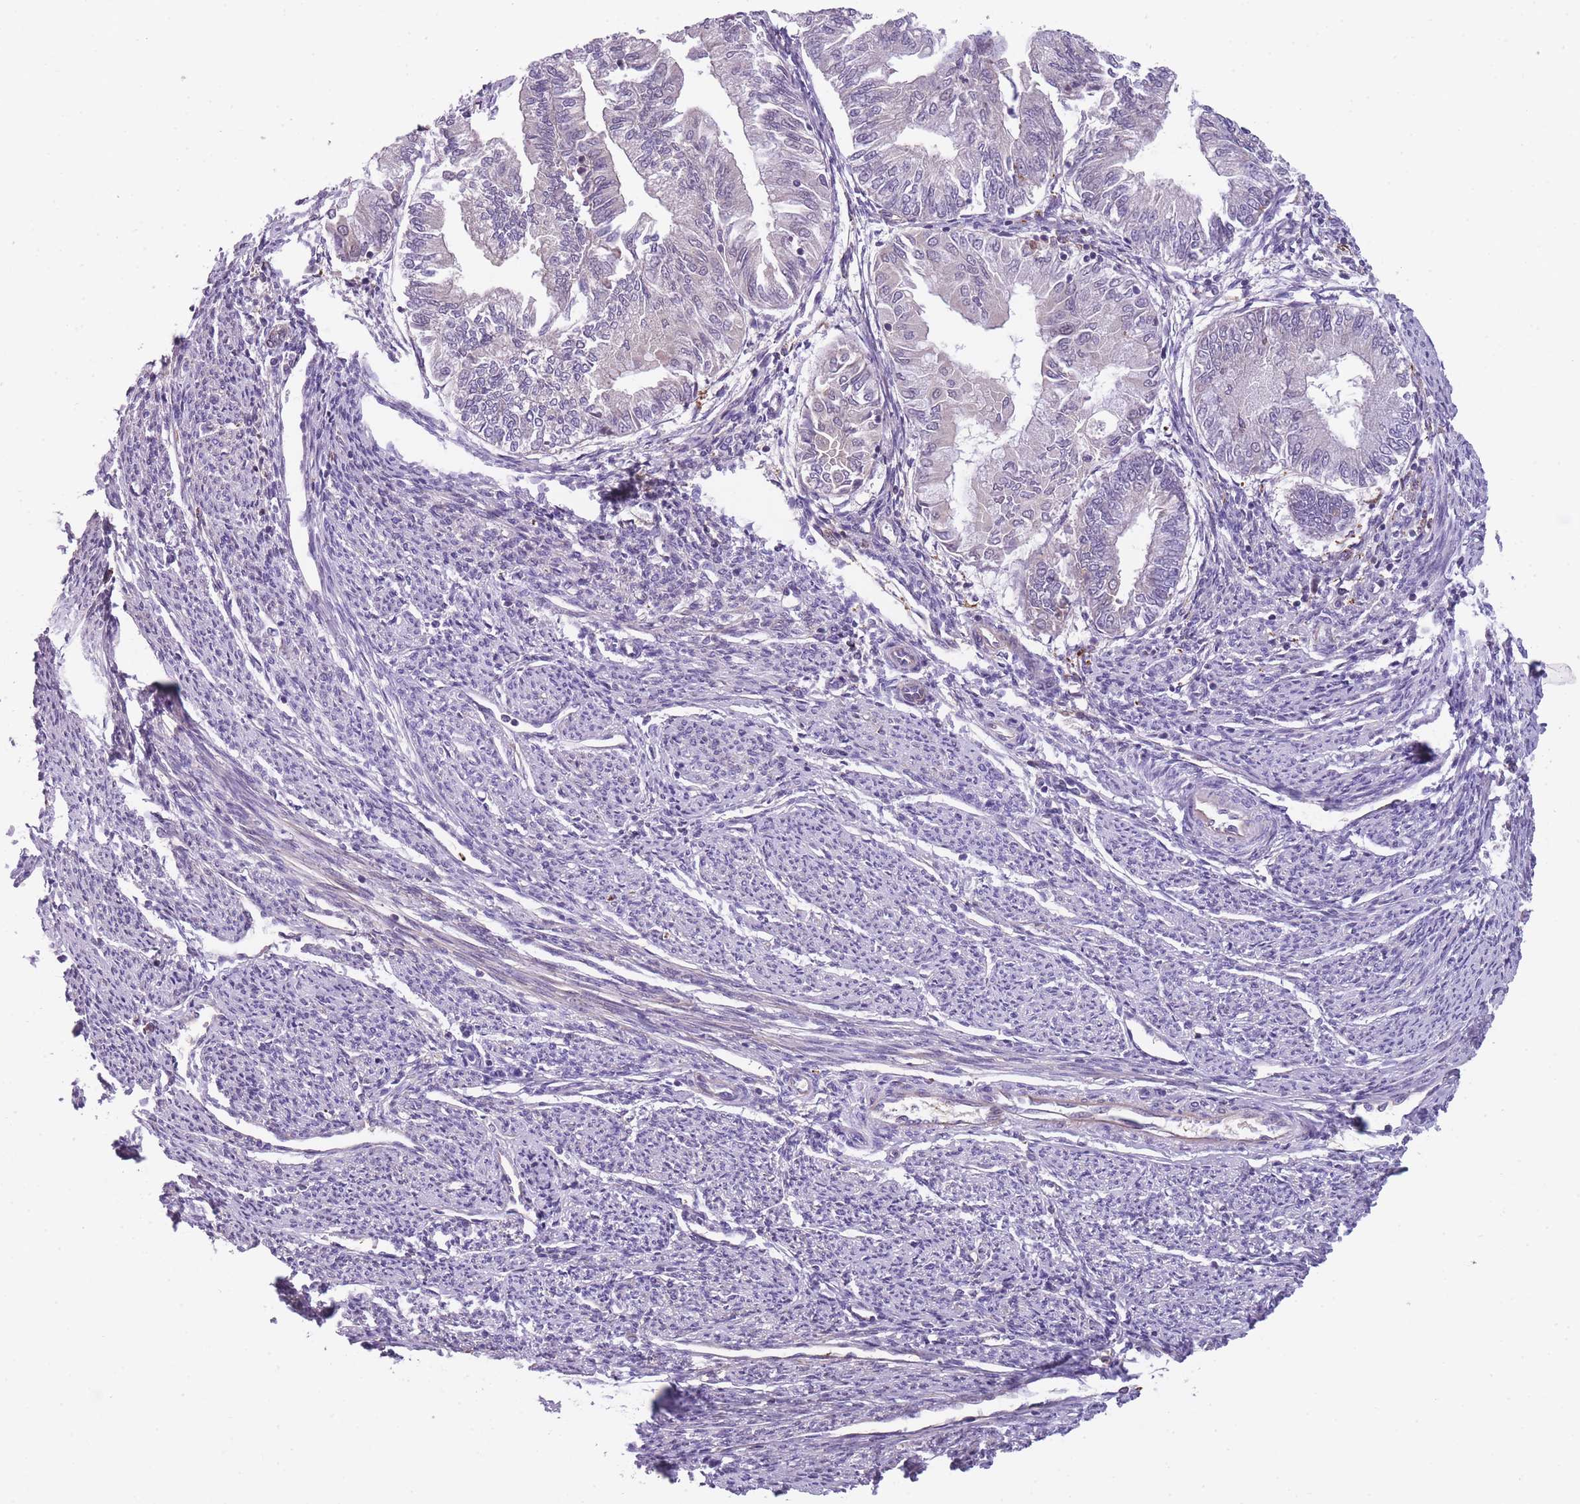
{"staining": {"intensity": "negative", "quantity": "none", "location": "none"}, "tissue": "smooth muscle", "cell_type": "Smooth muscle cells", "image_type": "normal", "snomed": [{"axis": "morphology", "description": "Normal tissue, NOS"}, {"axis": "topography", "description": "Smooth muscle"}, {"axis": "topography", "description": "Uterus"}], "caption": "DAB (3,3'-diaminobenzidine) immunohistochemical staining of benign human smooth muscle displays no significant positivity in smooth muscle cells. The staining is performed using DAB brown chromogen with nuclei counter-stained in using hematoxylin.", "gene": "GNAT1", "patient": {"sex": "female", "age": 59}}